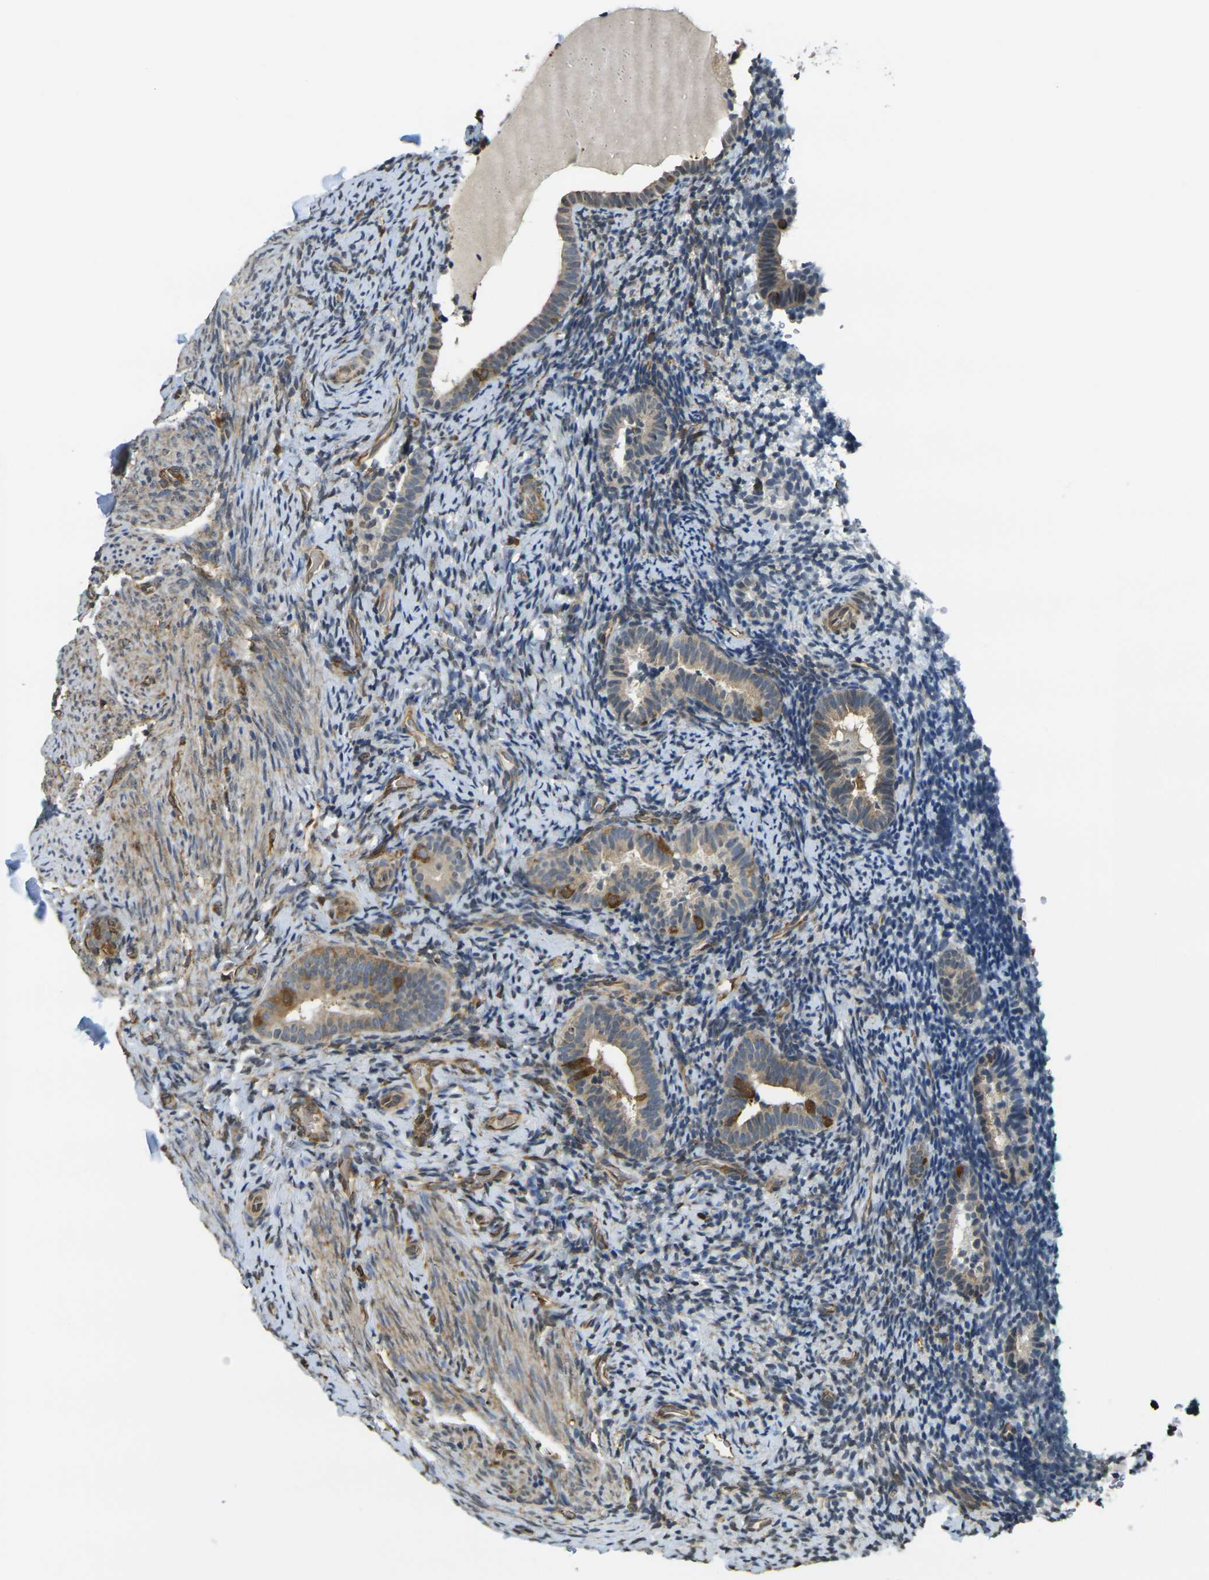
{"staining": {"intensity": "negative", "quantity": "none", "location": "none"}, "tissue": "endometrium", "cell_type": "Cells in endometrial stroma", "image_type": "normal", "snomed": [{"axis": "morphology", "description": "Normal tissue, NOS"}, {"axis": "topography", "description": "Endometrium"}], "caption": "Cells in endometrial stroma show no significant expression in unremarkable endometrium. (DAB IHC with hematoxylin counter stain).", "gene": "CAST", "patient": {"sex": "female", "age": 51}}